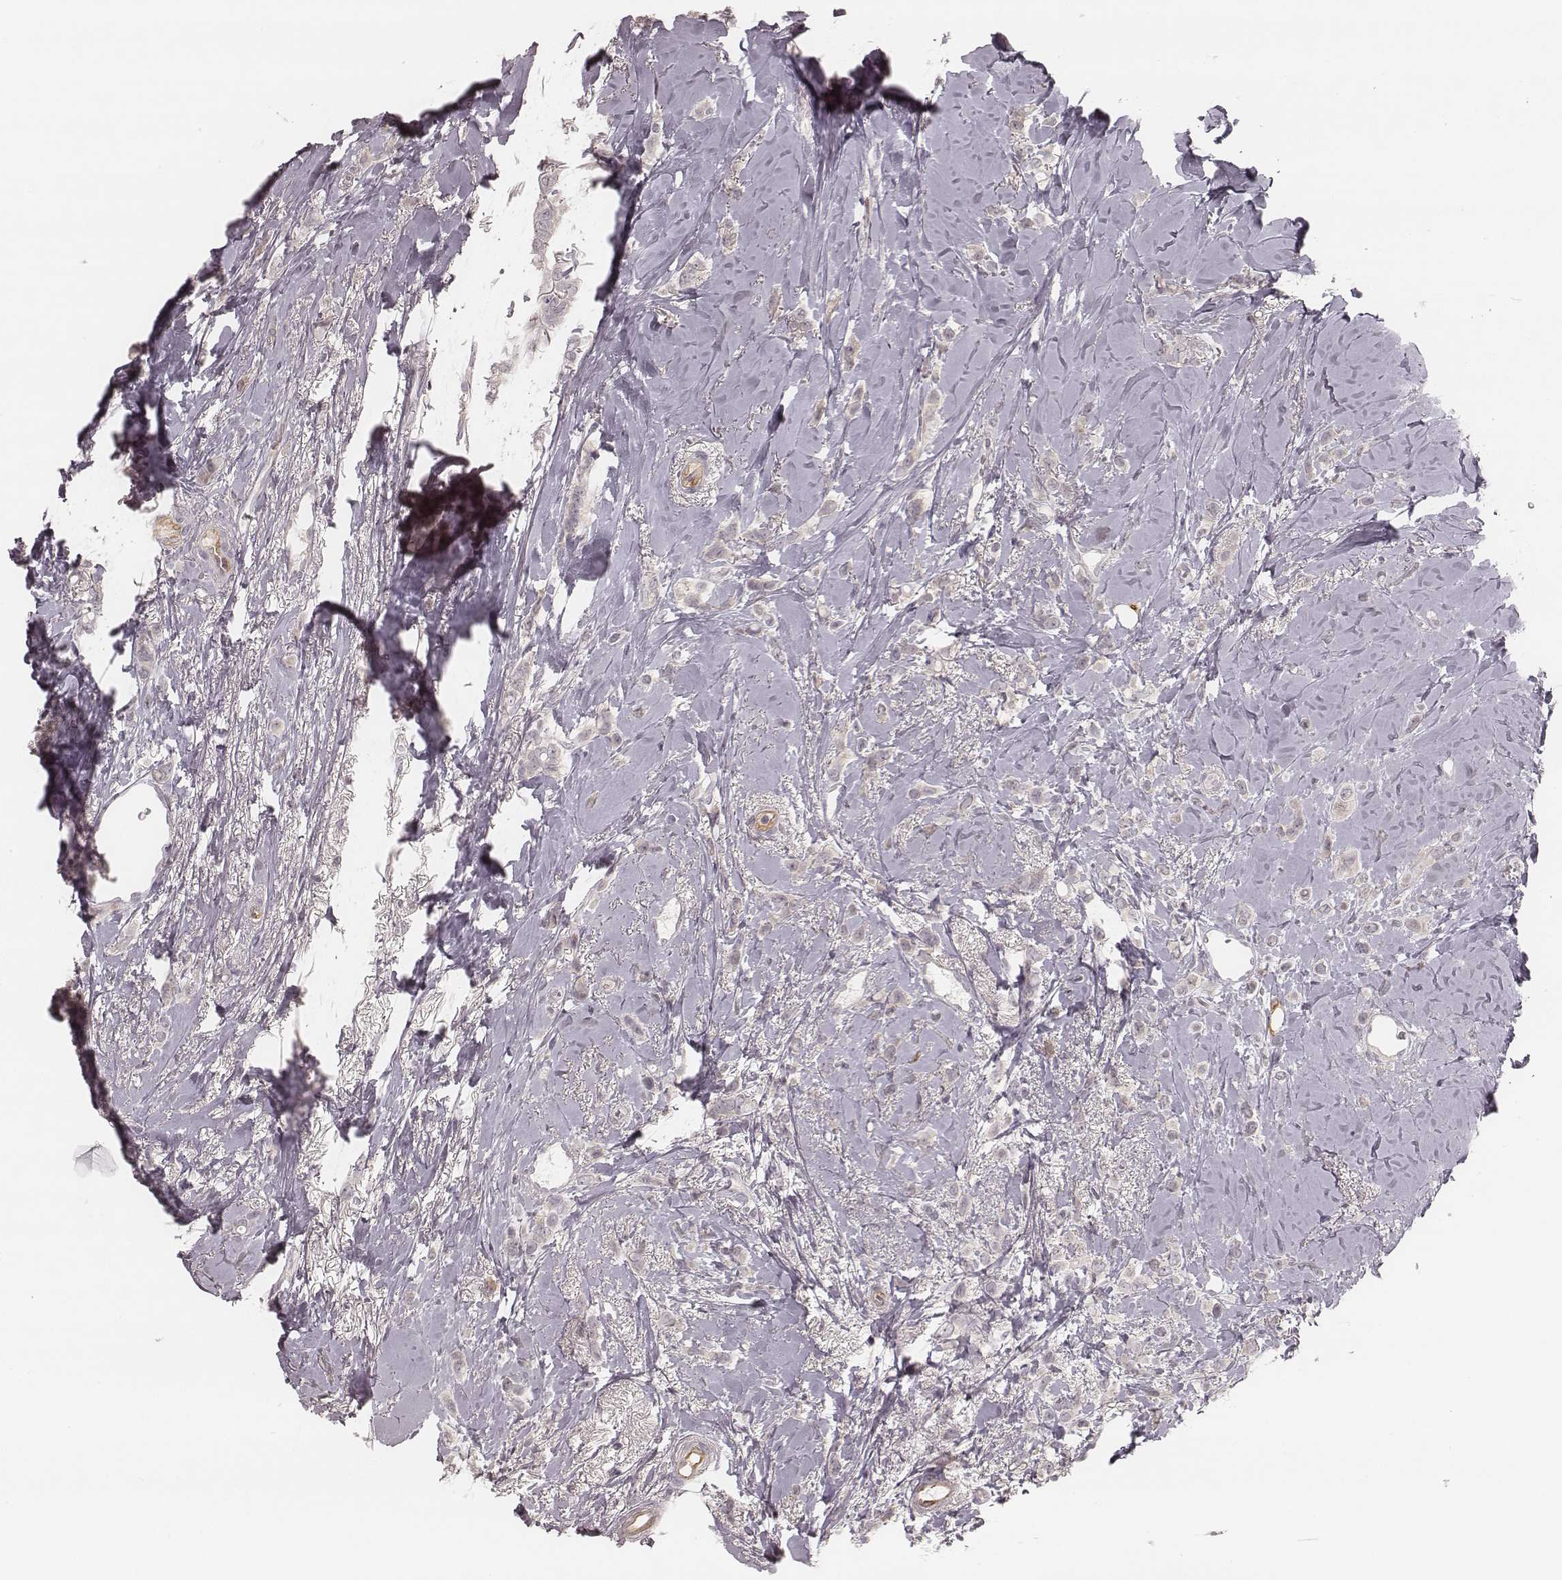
{"staining": {"intensity": "negative", "quantity": "none", "location": "none"}, "tissue": "breast cancer", "cell_type": "Tumor cells", "image_type": "cancer", "snomed": [{"axis": "morphology", "description": "Lobular carcinoma"}, {"axis": "topography", "description": "Breast"}], "caption": "Human breast cancer (lobular carcinoma) stained for a protein using IHC displays no staining in tumor cells.", "gene": "ACACB", "patient": {"sex": "female", "age": 66}}